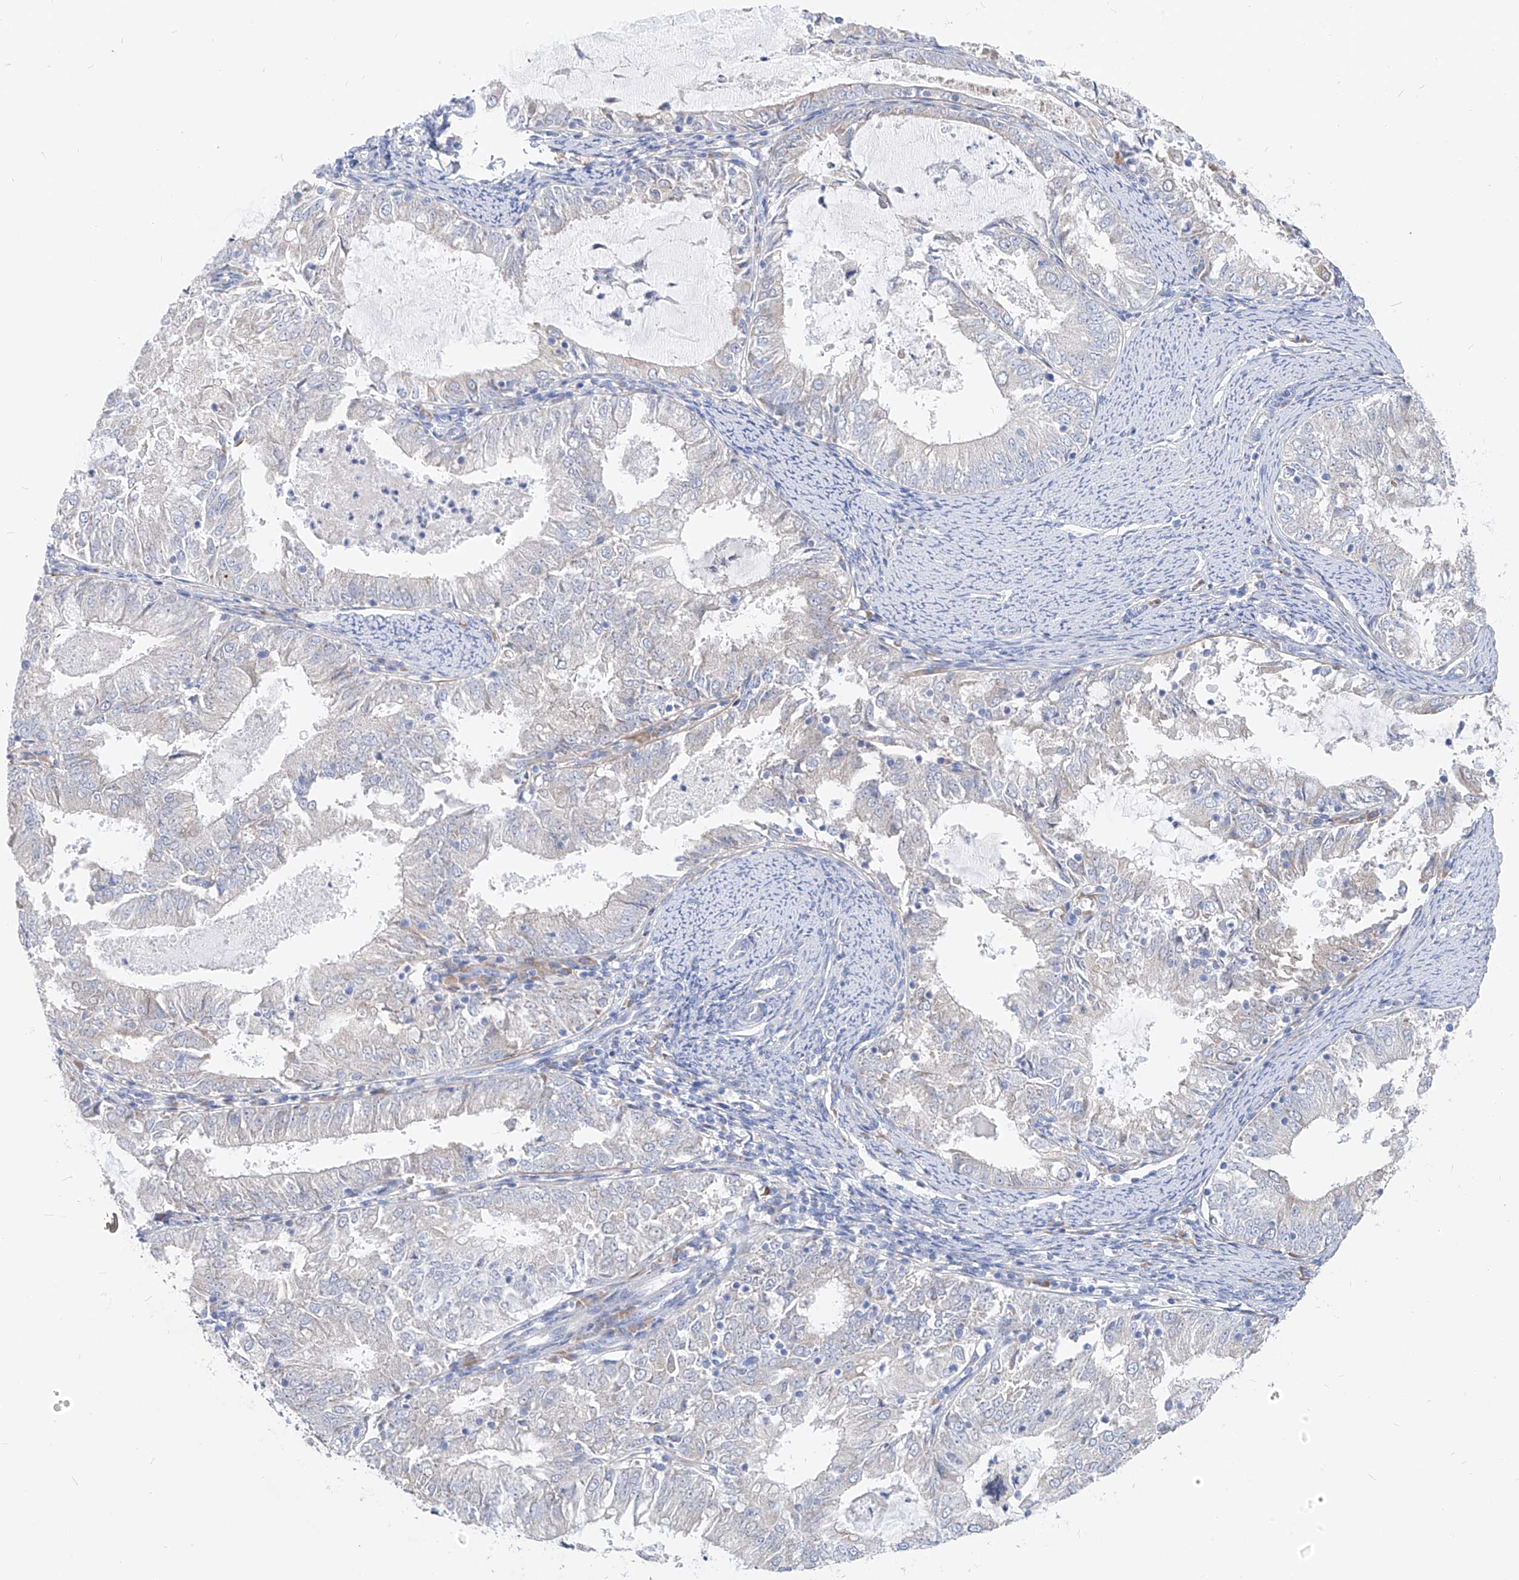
{"staining": {"intensity": "negative", "quantity": "none", "location": "none"}, "tissue": "endometrial cancer", "cell_type": "Tumor cells", "image_type": "cancer", "snomed": [{"axis": "morphology", "description": "Adenocarcinoma, NOS"}, {"axis": "topography", "description": "Endometrium"}], "caption": "A histopathology image of adenocarcinoma (endometrial) stained for a protein exhibits no brown staining in tumor cells.", "gene": "UFL1", "patient": {"sex": "female", "age": 57}}